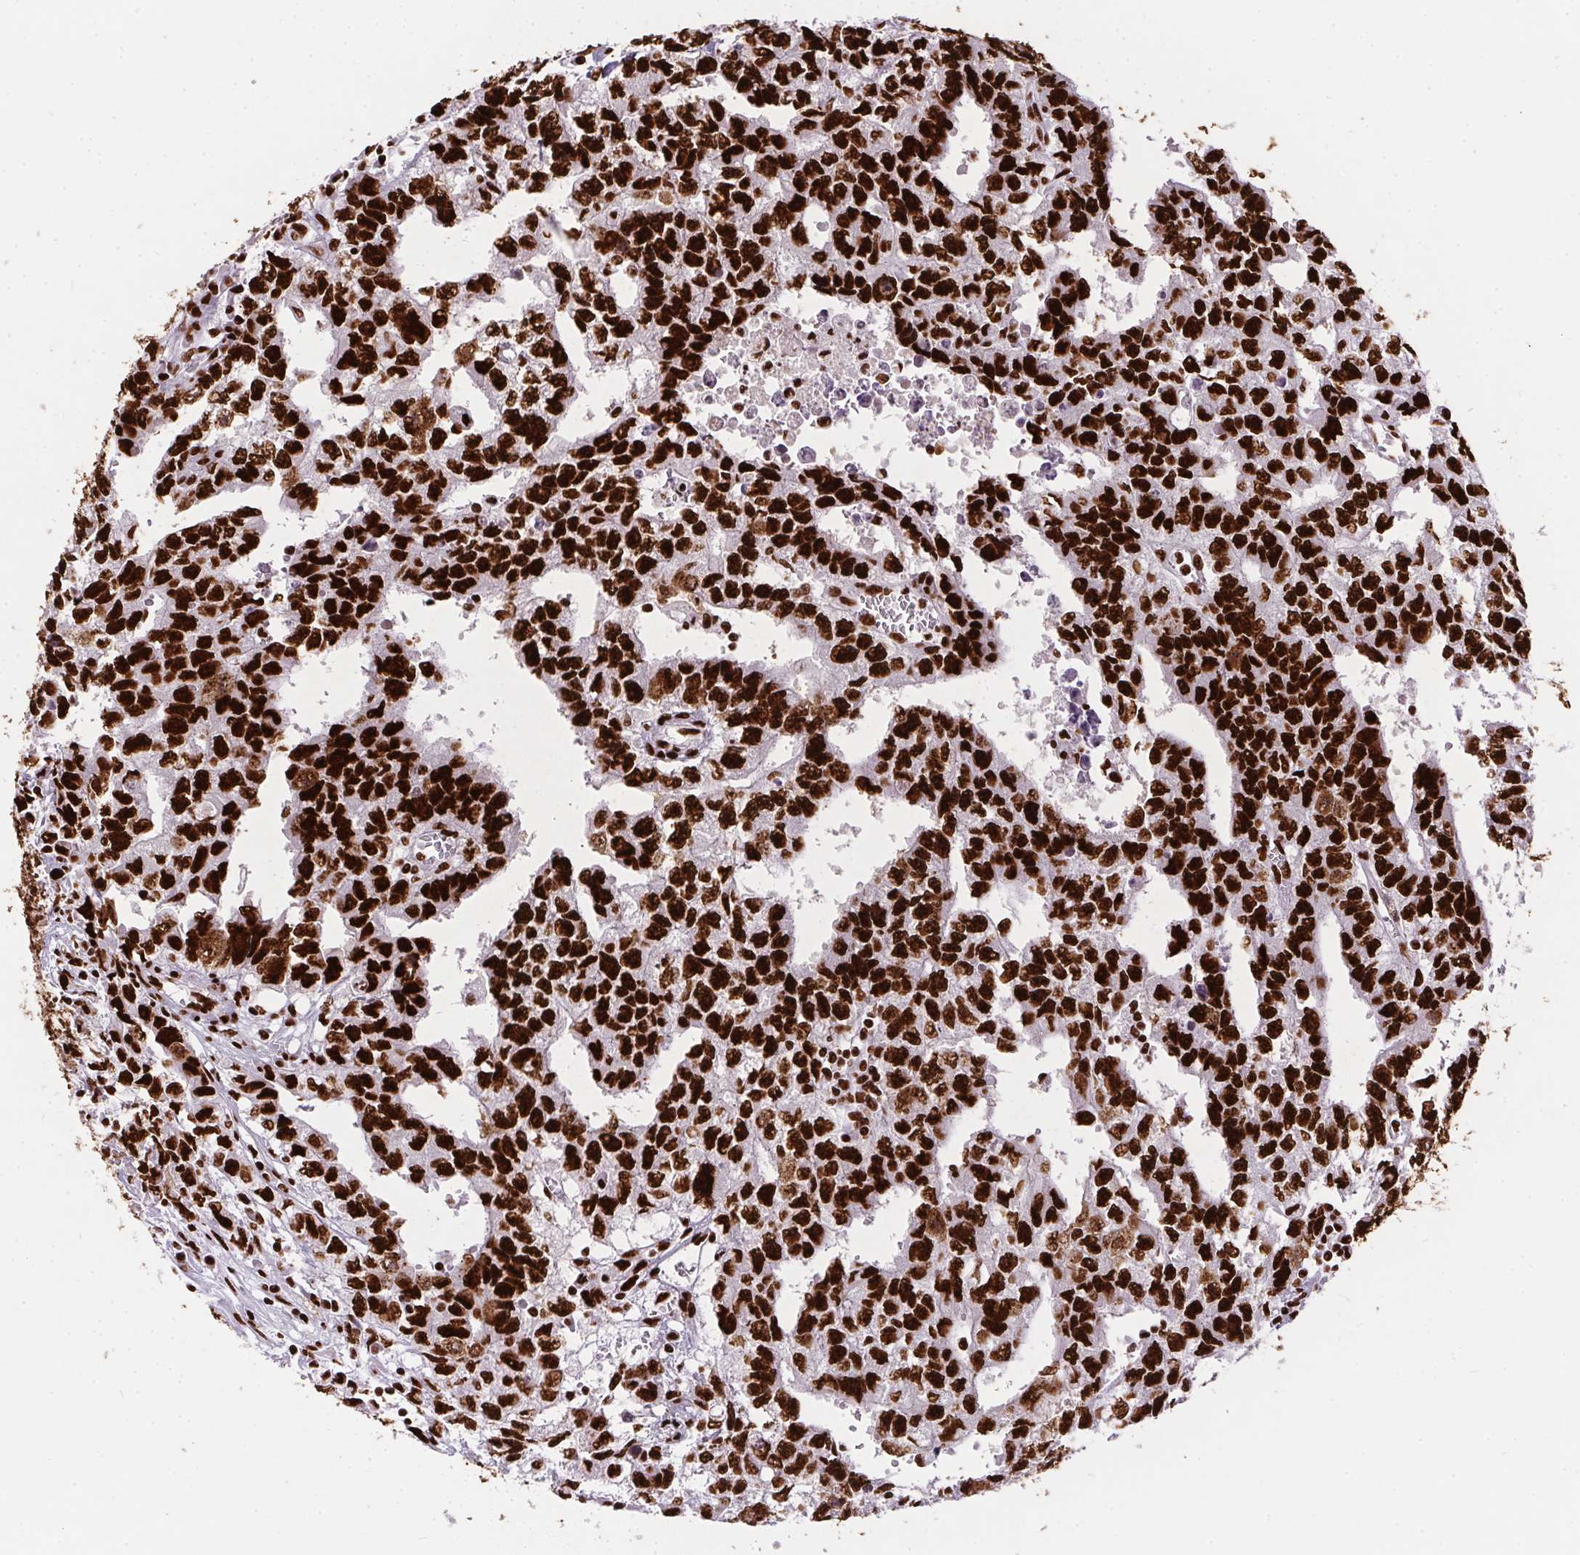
{"staining": {"intensity": "strong", "quantity": ">75%", "location": "nuclear"}, "tissue": "testis cancer", "cell_type": "Tumor cells", "image_type": "cancer", "snomed": [{"axis": "morphology", "description": "Carcinoma, Embryonal, NOS"}, {"axis": "morphology", "description": "Teratoma, malignant, NOS"}, {"axis": "topography", "description": "Testis"}], "caption": "Protein expression analysis of human testis teratoma (malignant) reveals strong nuclear staining in approximately >75% of tumor cells. The staining was performed using DAB (3,3'-diaminobenzidine), with brown indicating positive protein expression. Nuclei are stained blue with hematoxylin.", "gene": "PAGE3", "patient": {"sex": "male", "age": 24}}